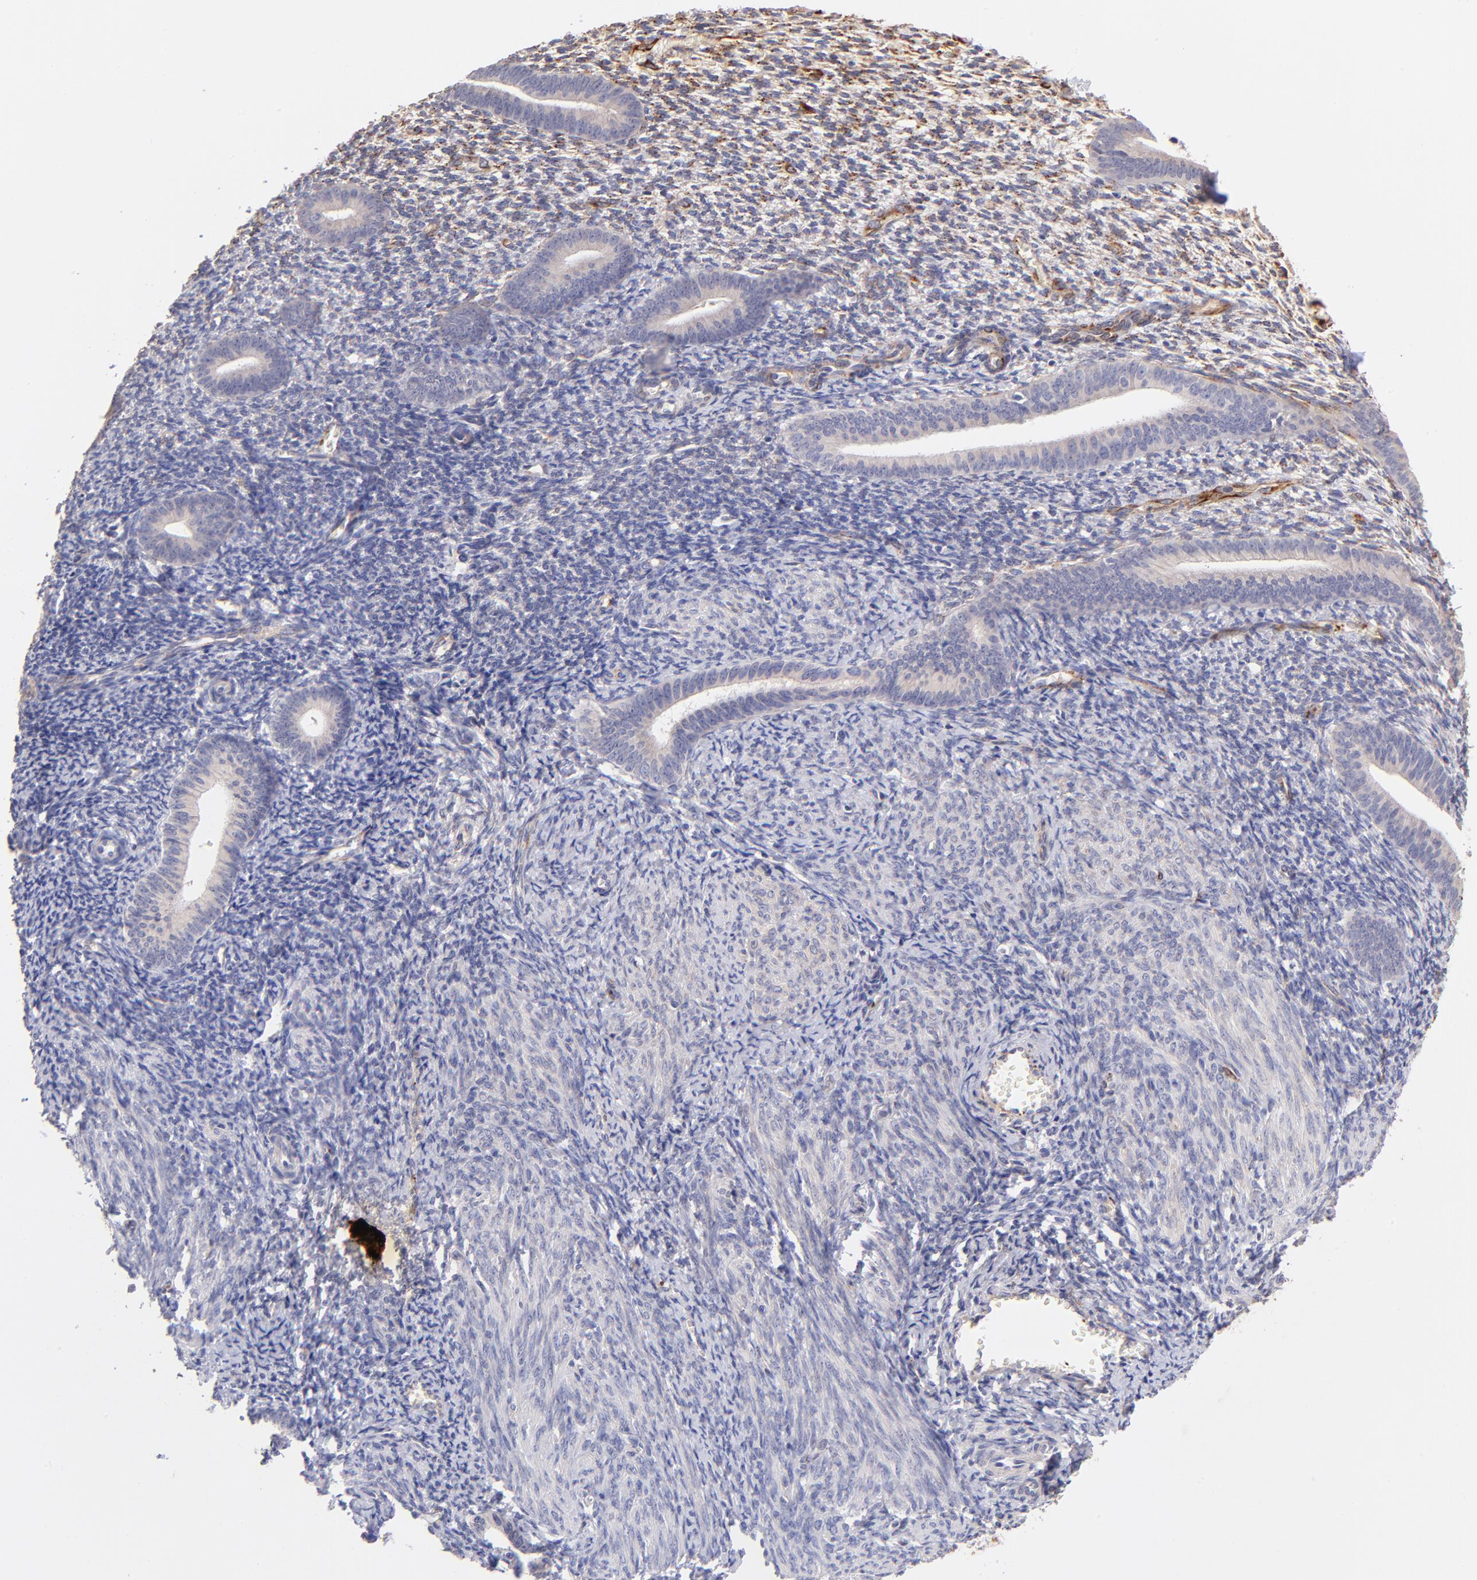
{"staining": {"intensity": "weak", "quantity": "25%-75%", "location": "cytoplasmic/membranous"}, "tissue": "endometrium", "cell_type": "Cells in endometrial stroma", "image_type": "normal", "snomed": [{"axis": "morphology", "description": "Normal tissue, NOS"}, {"axis": "topography", "description": "Endometrium"}], "caption": "Immunohistochemistry (IHC) photomicrograph of normal human endometrium stained for a protein (brown), which demonstrates low levels of weak cytoplasmic/membranous positivity in approximately 25%-75% of cells in endometrial stroma.", "gene": "SPARC", "patient": {"sex": "female", "age": 57}}